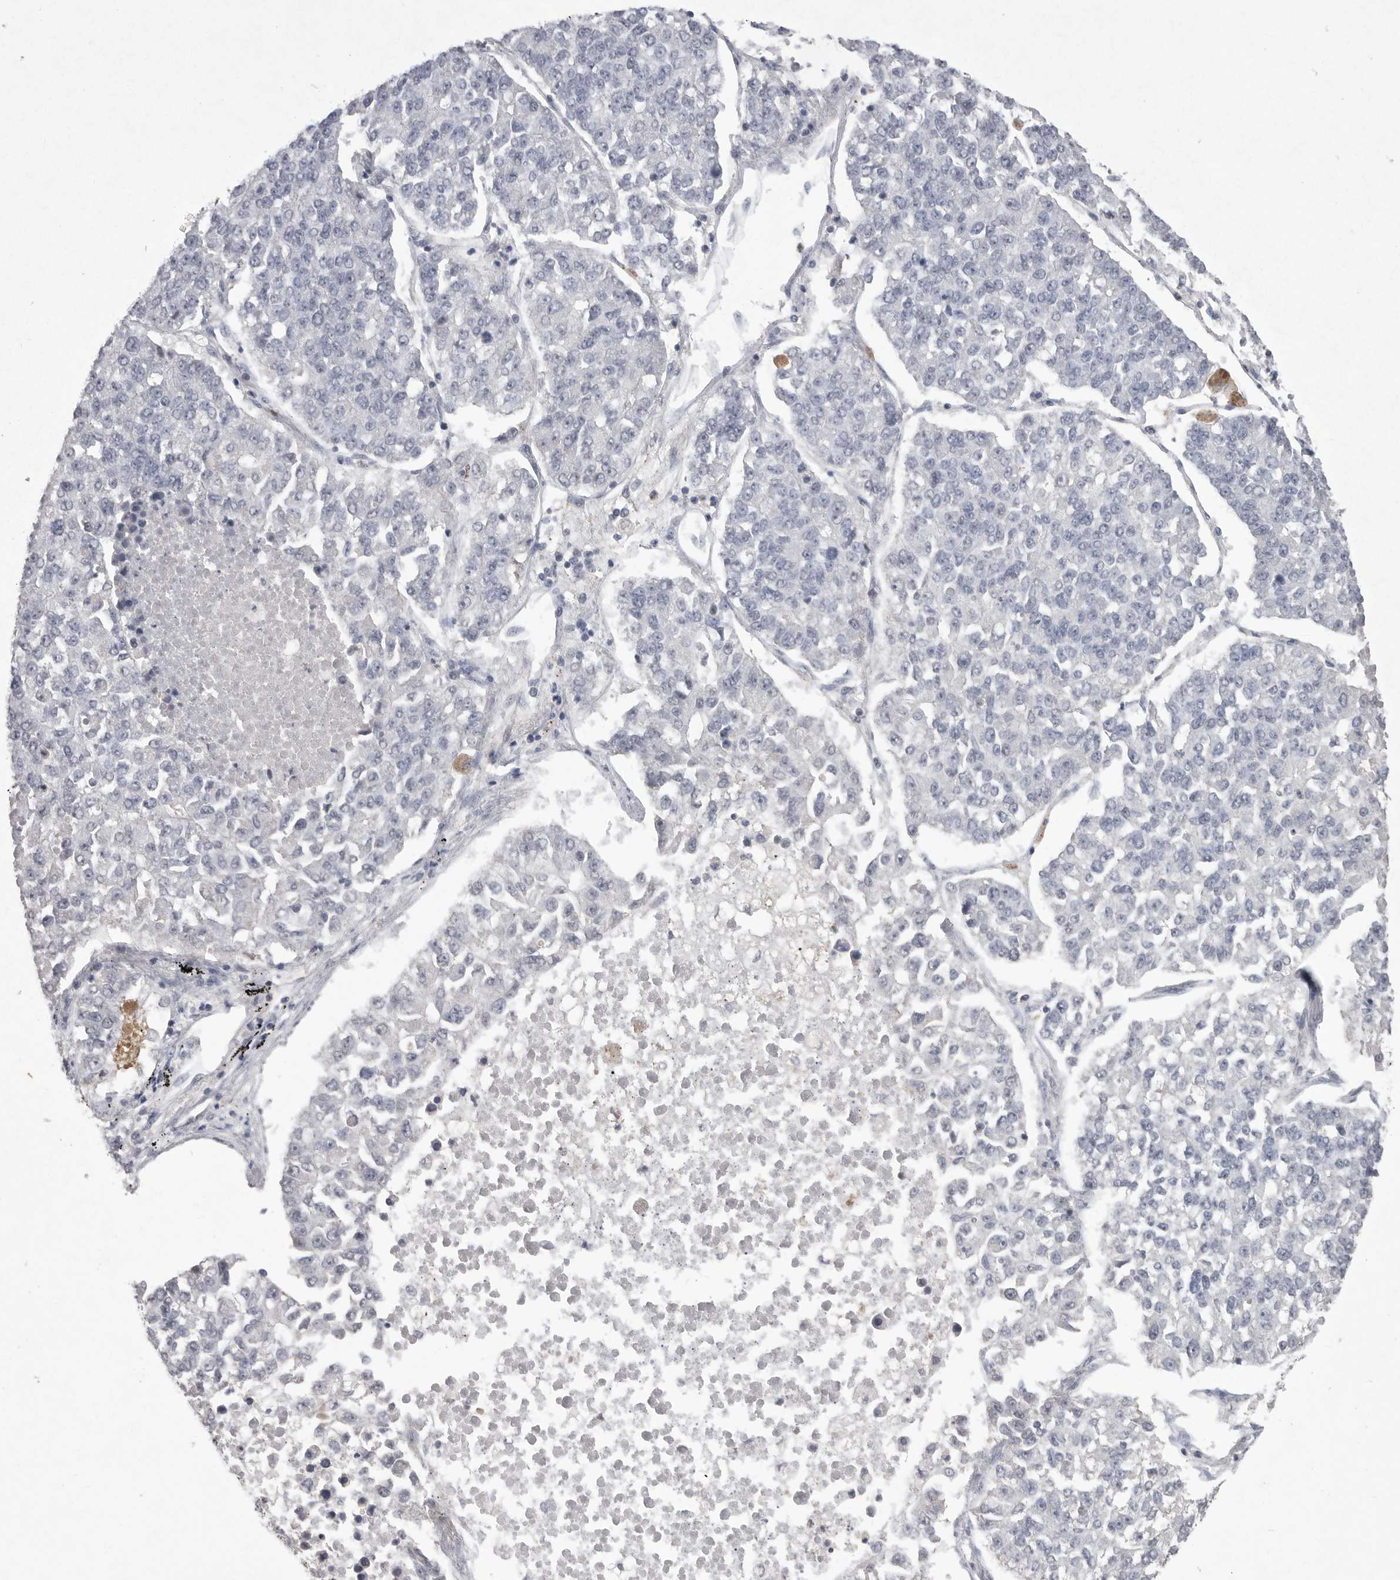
{"staining": {"intensity": "negative", "quantity": "none", "location": "none"}, "tissue": "lung cancer", "cell_type": "Tumor cells", "image_type": "cancer", "snomed": [{"axis": "morphology", "description": "Adenocarcinoma, NOS"}, {"axis": "topography", "description": "Lung"}], "caption": "The micrograph demonstrates no staining of tumor cells in lung cancer.", "gene": "VANGL2", "patient": {"sex": "male", "age": 49}}